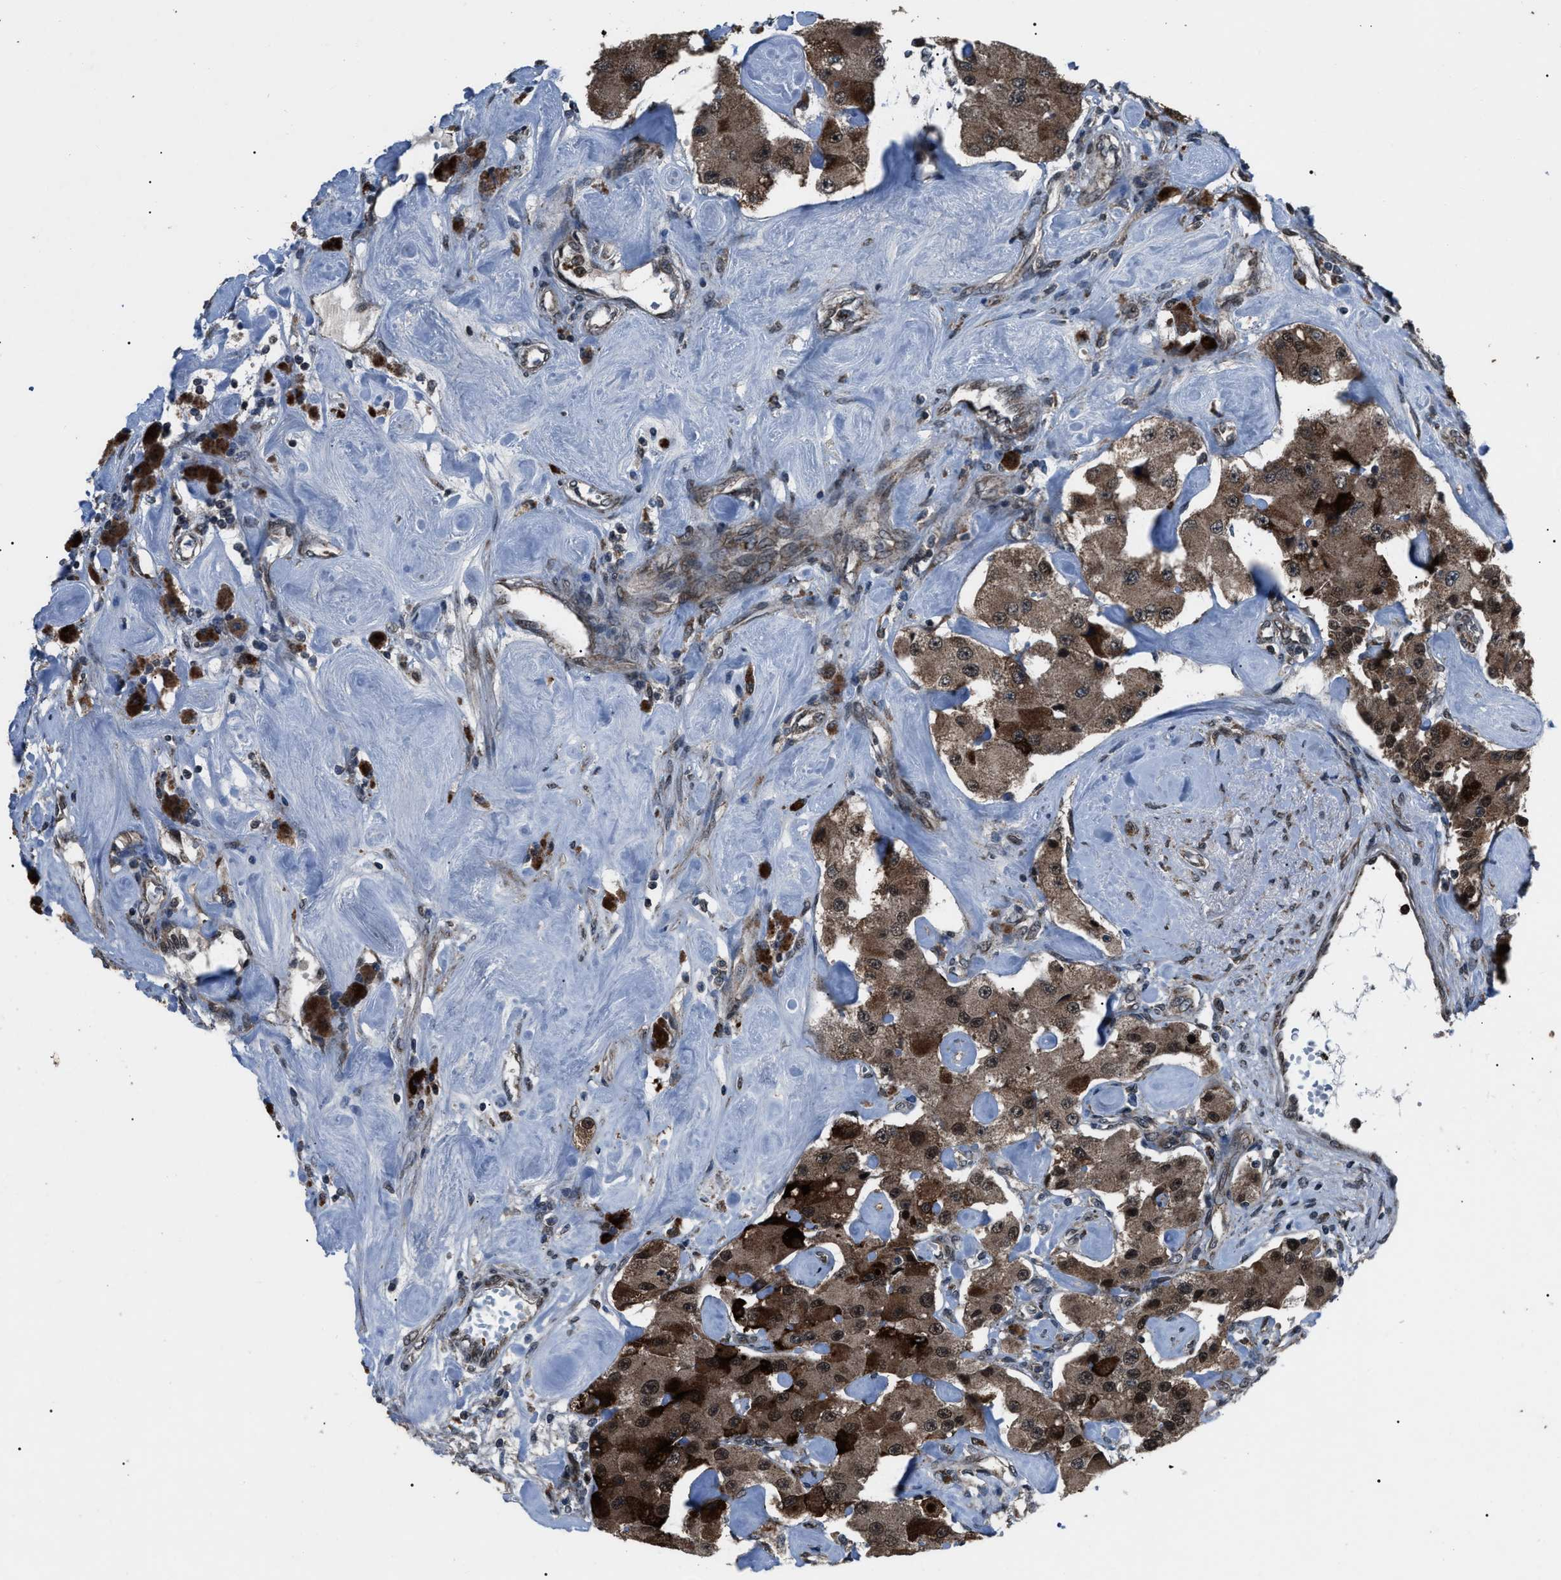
{"staining": {"intensity": "strong", "quantity": ">75%", "location": "cytoplasmic/membranous"}, "tissue": "carcinoid", "cell_type": "Tumor cells", "image_type": "cancer", "snomed": [{"axis": "morphology", "description": "Carcinoid, malignant, NOS"}, {"axis": "topography", "description": "Pancreas"}], "caption": "Immunohistochemical staining of carcinoid shows high levels of strong cytoplasmic/membranous protein expression in about >75% of tumor cells.", "gene": "ZFAND2A", "patient": {"sex": "male", "age": 41}}